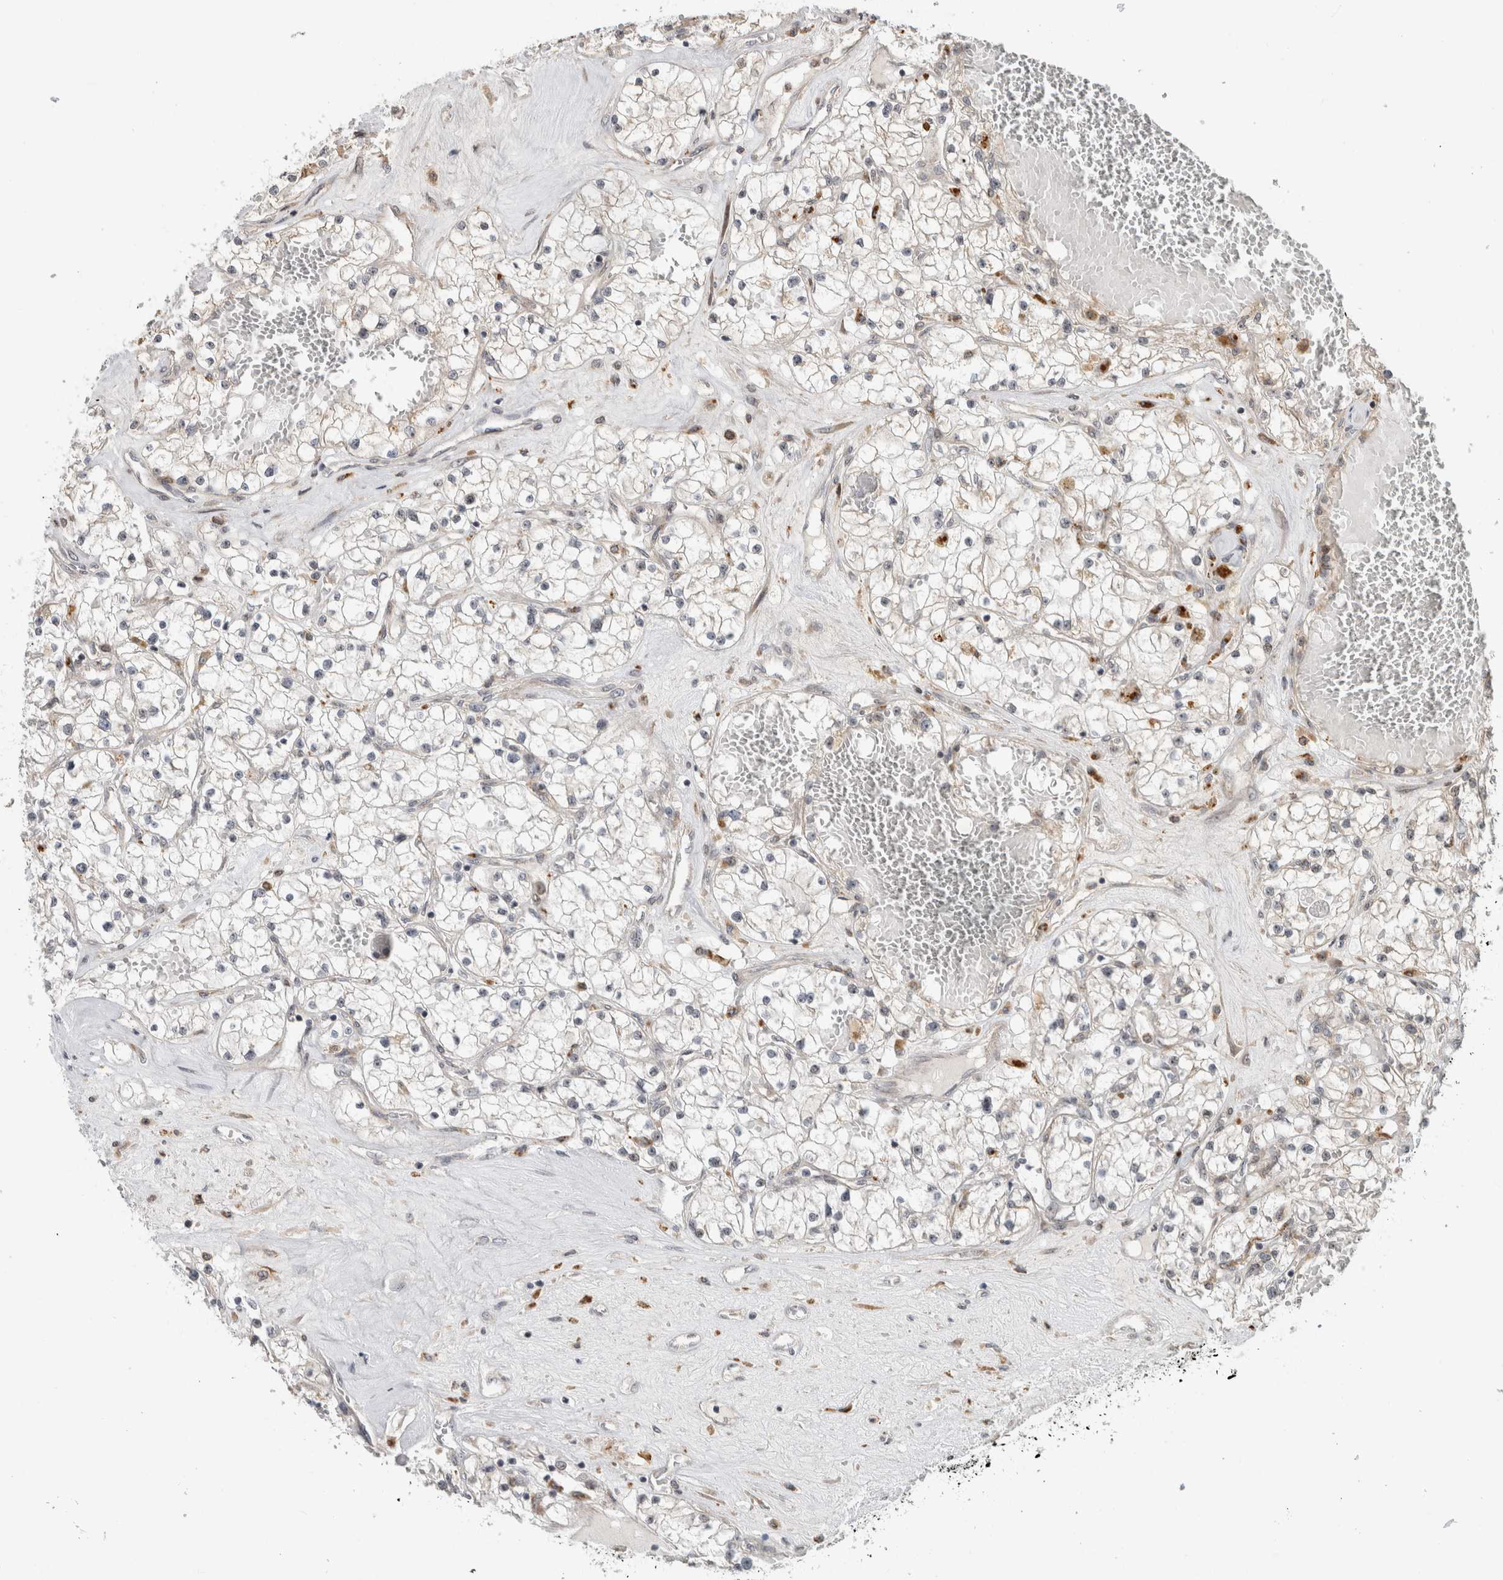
{"staining": {"intensity": "negative", "quantity": "none", "location": "none"}, "tissue": "renal cancer", "cell_type": "Tumor cells", "image_type": "cancer", "snomed": [{"axis": "morphology", "description": "Normal tissue, NOS"}, {"axis": "morphology", "description": "Adenocarcinoma, NOS"}, {"axis": "topography", "description": "Kidney"}], "caption": "This is an immunohistochemistry photomicrograph of human adenocarcinoma (renal). There is no expression in tumor cells.", "gene": "NAB2", "patient": {"sex": "male", "age": 68}}